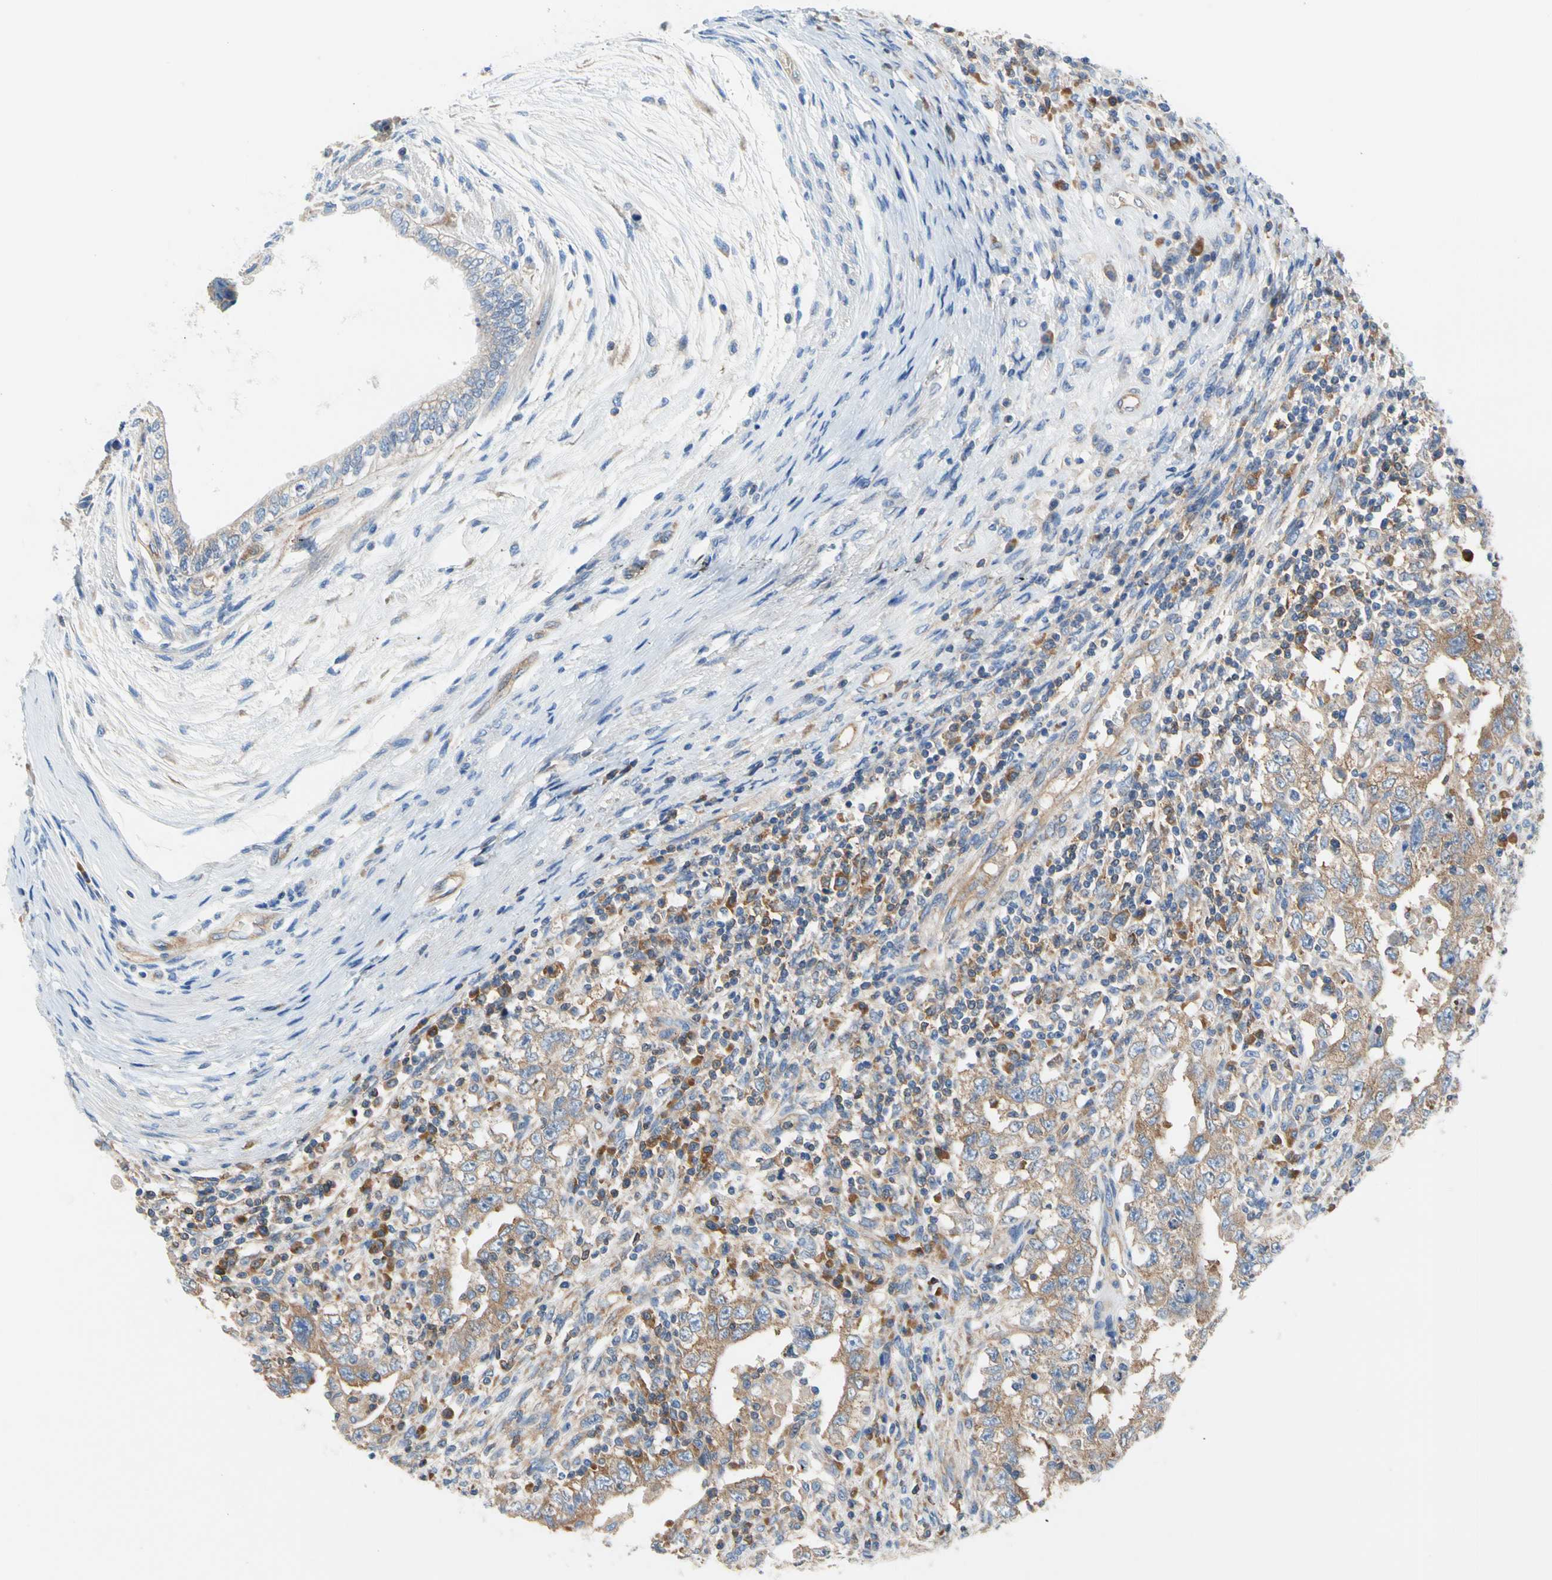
{"staining": {"intensity": "moderate", "quantity": ">75%", "location": "cytoplasmic/membranous"}, "tissue": "testis cancer", "cell_type": "Tumor cells", "image_type": "cancer", "snomed": [{"axis": "morphology", "description": "Carcinoma, Embryonal, NOS"}, {"axis": "topography", "description": "Testis"}], "caption": "An image of testis cancer stained for a protein reveals moderate cytoplasmic/membranous brown staining in tumor cells.", "gene": "GPHN", "patient": {"sex": "male", "age": 26}}